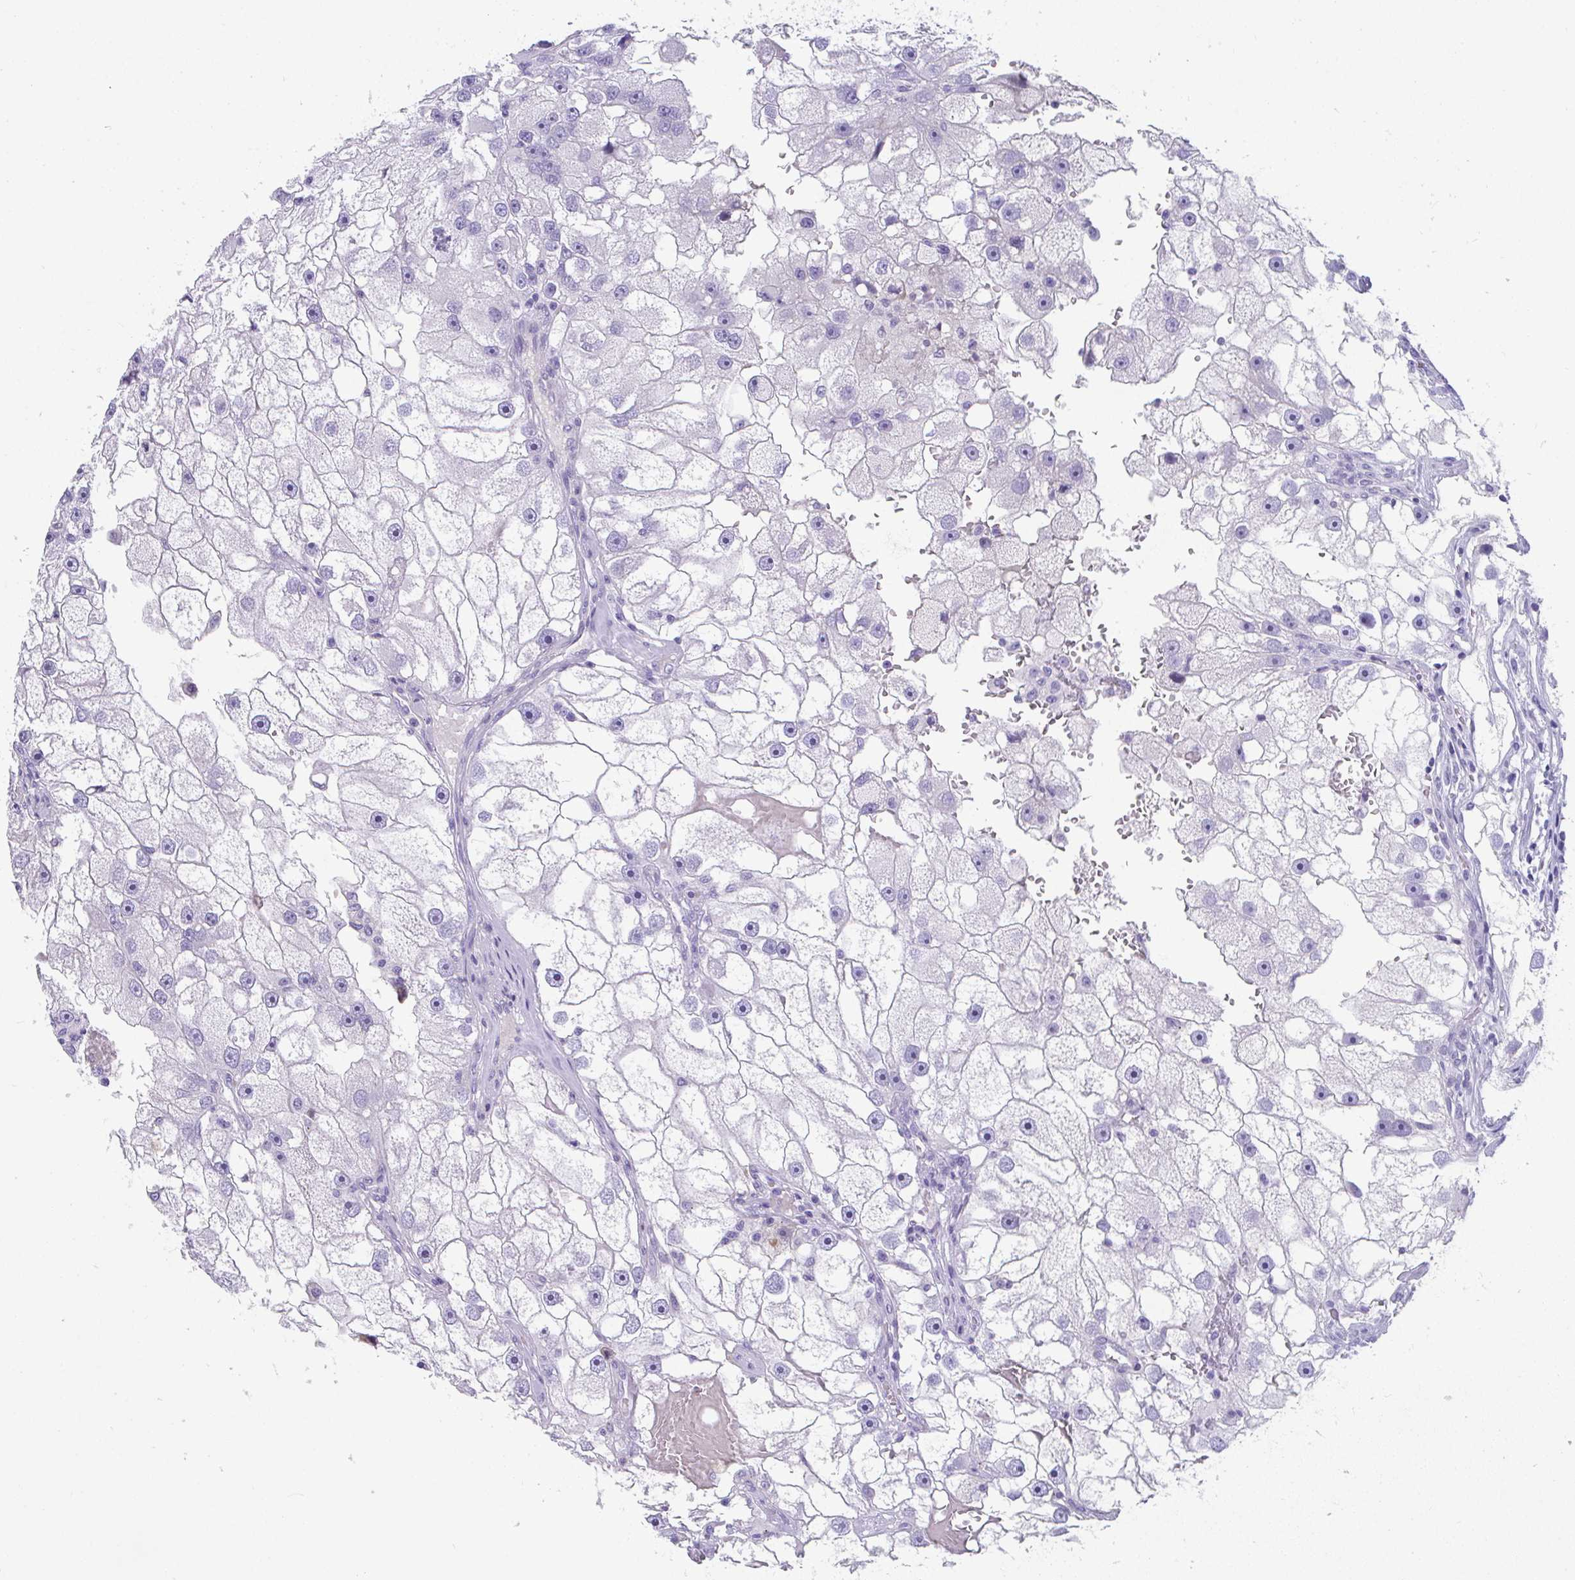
{"staining": {"intensity": "negative", "quantity": "none", "location": "none"}, "tissue": "renal cancer", "cell_type": "Tumor cells", "image_type": "cancer", "snomed": [{"axis": "morphology", "description": "Adenocarcinoma, NOS"}, {"axis": "topography", "description": "Kidney"}], "caption": "Immunohistochemistry photomicrograph of neoplastic tissue: human adenocarcinoma (renal) stained with DAB reveals no significant protein expression in tumor cells.", "gene": "TTC30B", "patient": {"sex": "male", "age": 63}}